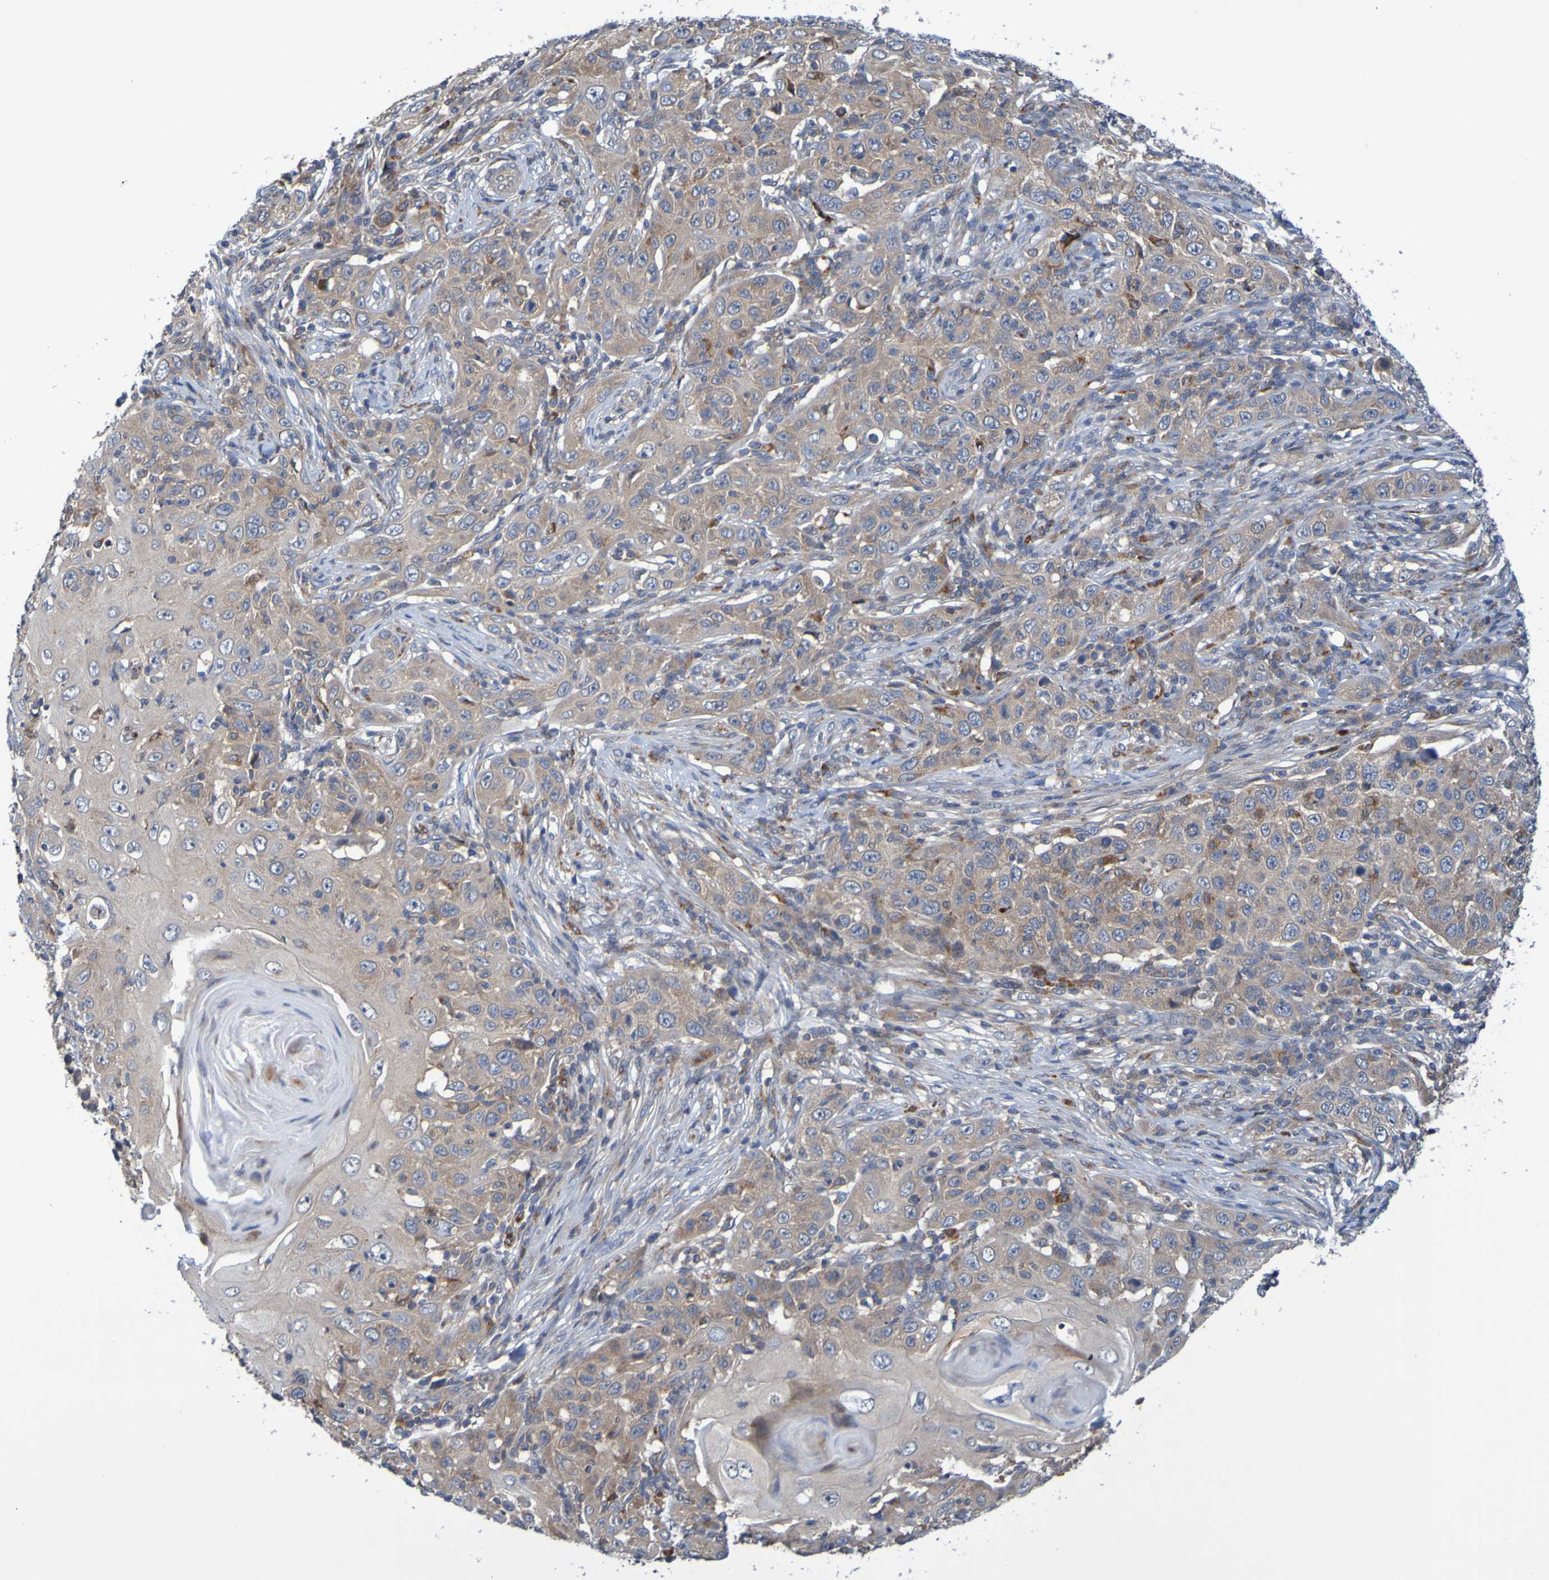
{"staining": {"intensity": "moderate", "quantity": ">75%", "location": "cytoplasmic/membranous"}, "tissue": "skin cancer", "cell_type": "Tumor cells", "image_type": "cancer", "snomed": [{"axis": "morphology", "description": "Squamous cell carcinoma, NOS"}, {"axis": "topography", "description": "Skin"}], "caption": "Immunohistochemical staining of human squamous cell carcinoma (skin) demonstrates moderate cytoplasmic/membranous protein positivity in approximately >75% of tumor cells. The protein is shown in brown color, while the nuclei are stained blue.", "gene": "SDK1", "patient": {"sex": "female", "age": 88}}